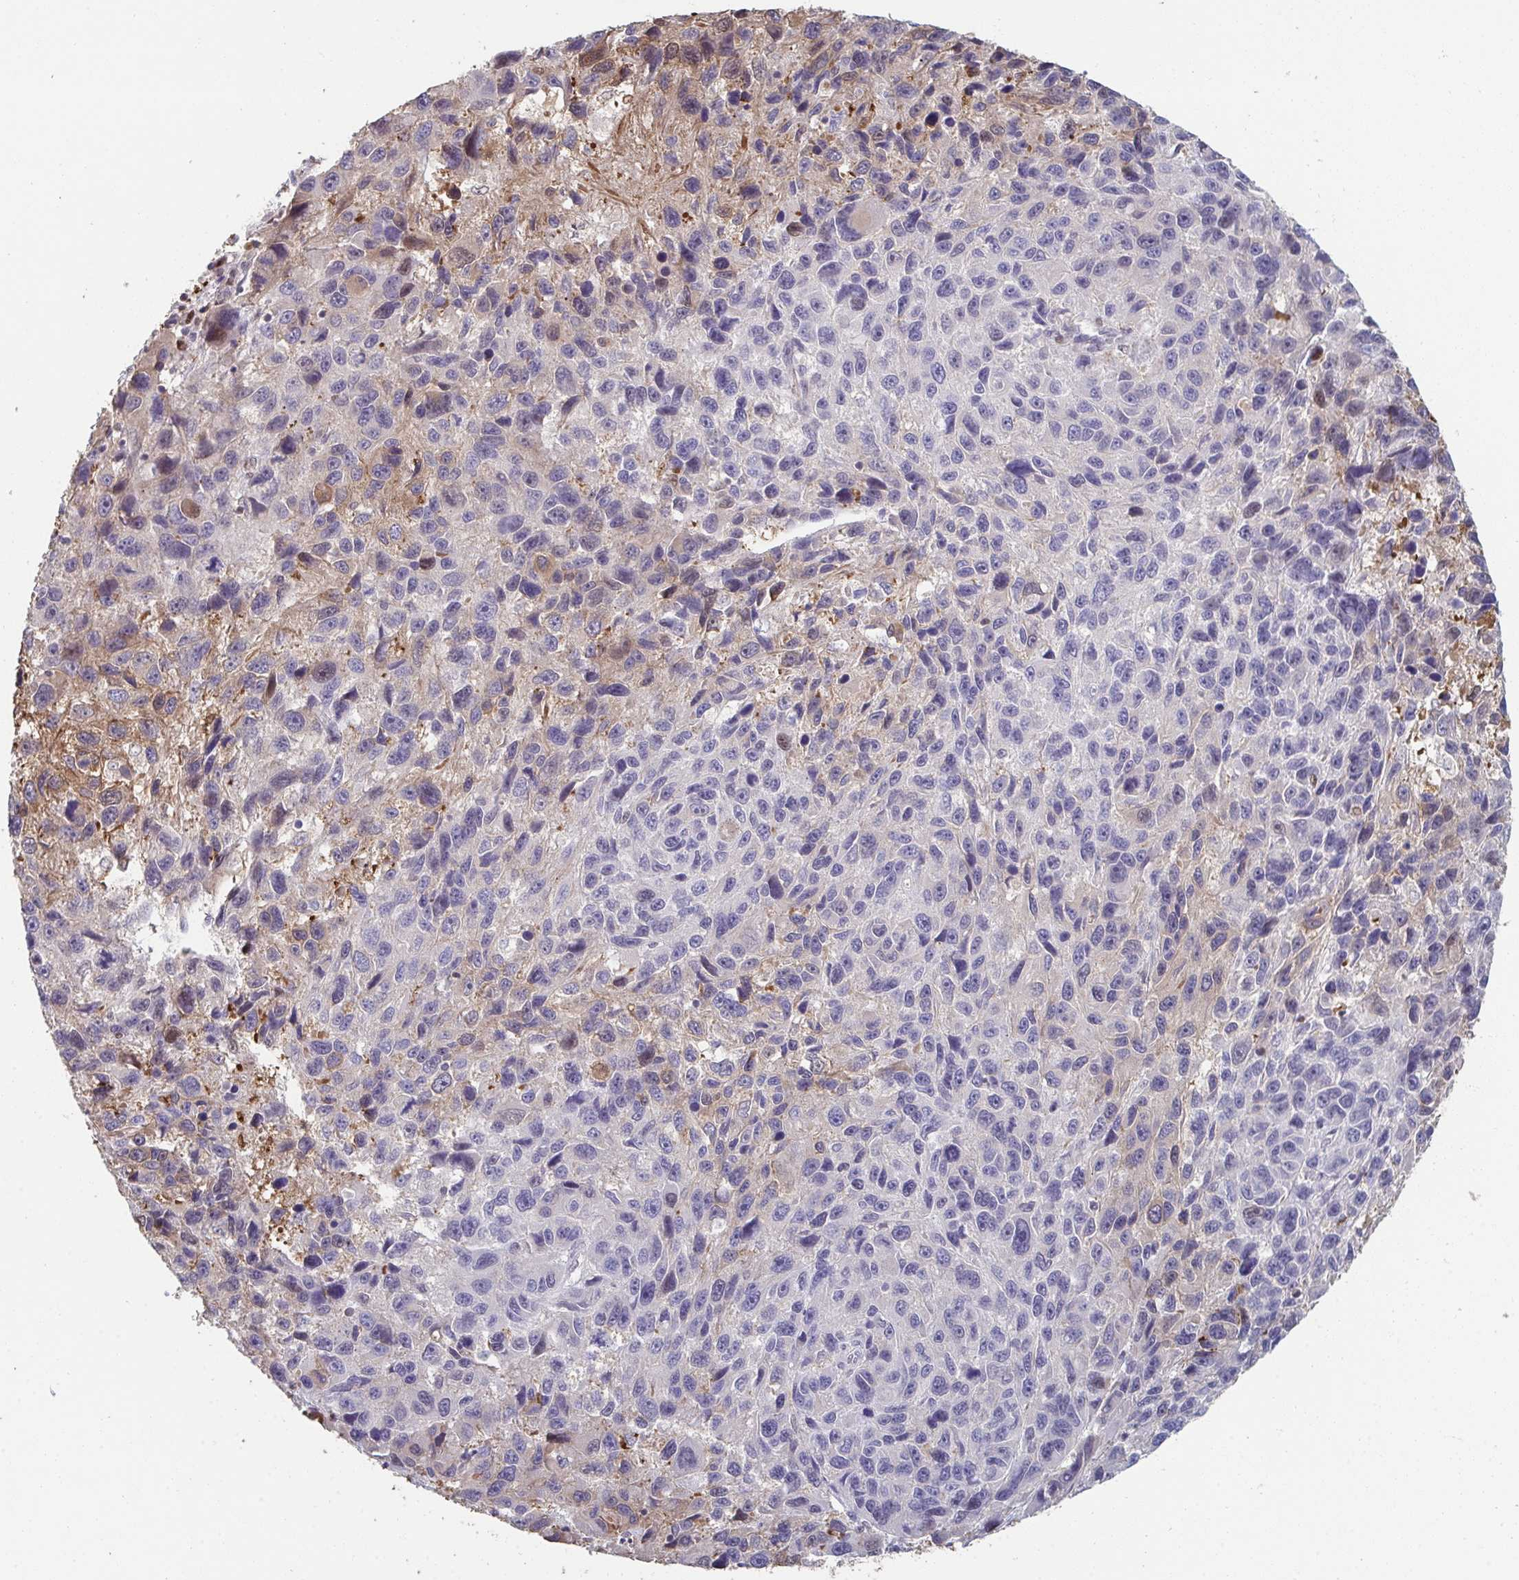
{"staining": {"intensity": "weak", "quantity": "<25%", "location": "cytoplasmic/membranous,nuclear"}, "tissue": "melanoma", "cell_type": "Tumor cells", "image_type": "cancer", "snomed": [{"axis": "morphology", "description": "Malignant melanoma, NOS"}, {"axis": "topography", "description": "Skin"}], "caption": "This is a photomicrograph of immunohistochemistry staining of melanoma, which shows no expression in tumor cells.", "gene": "ACD", "patient": {"sex": "male", "age": 53}}